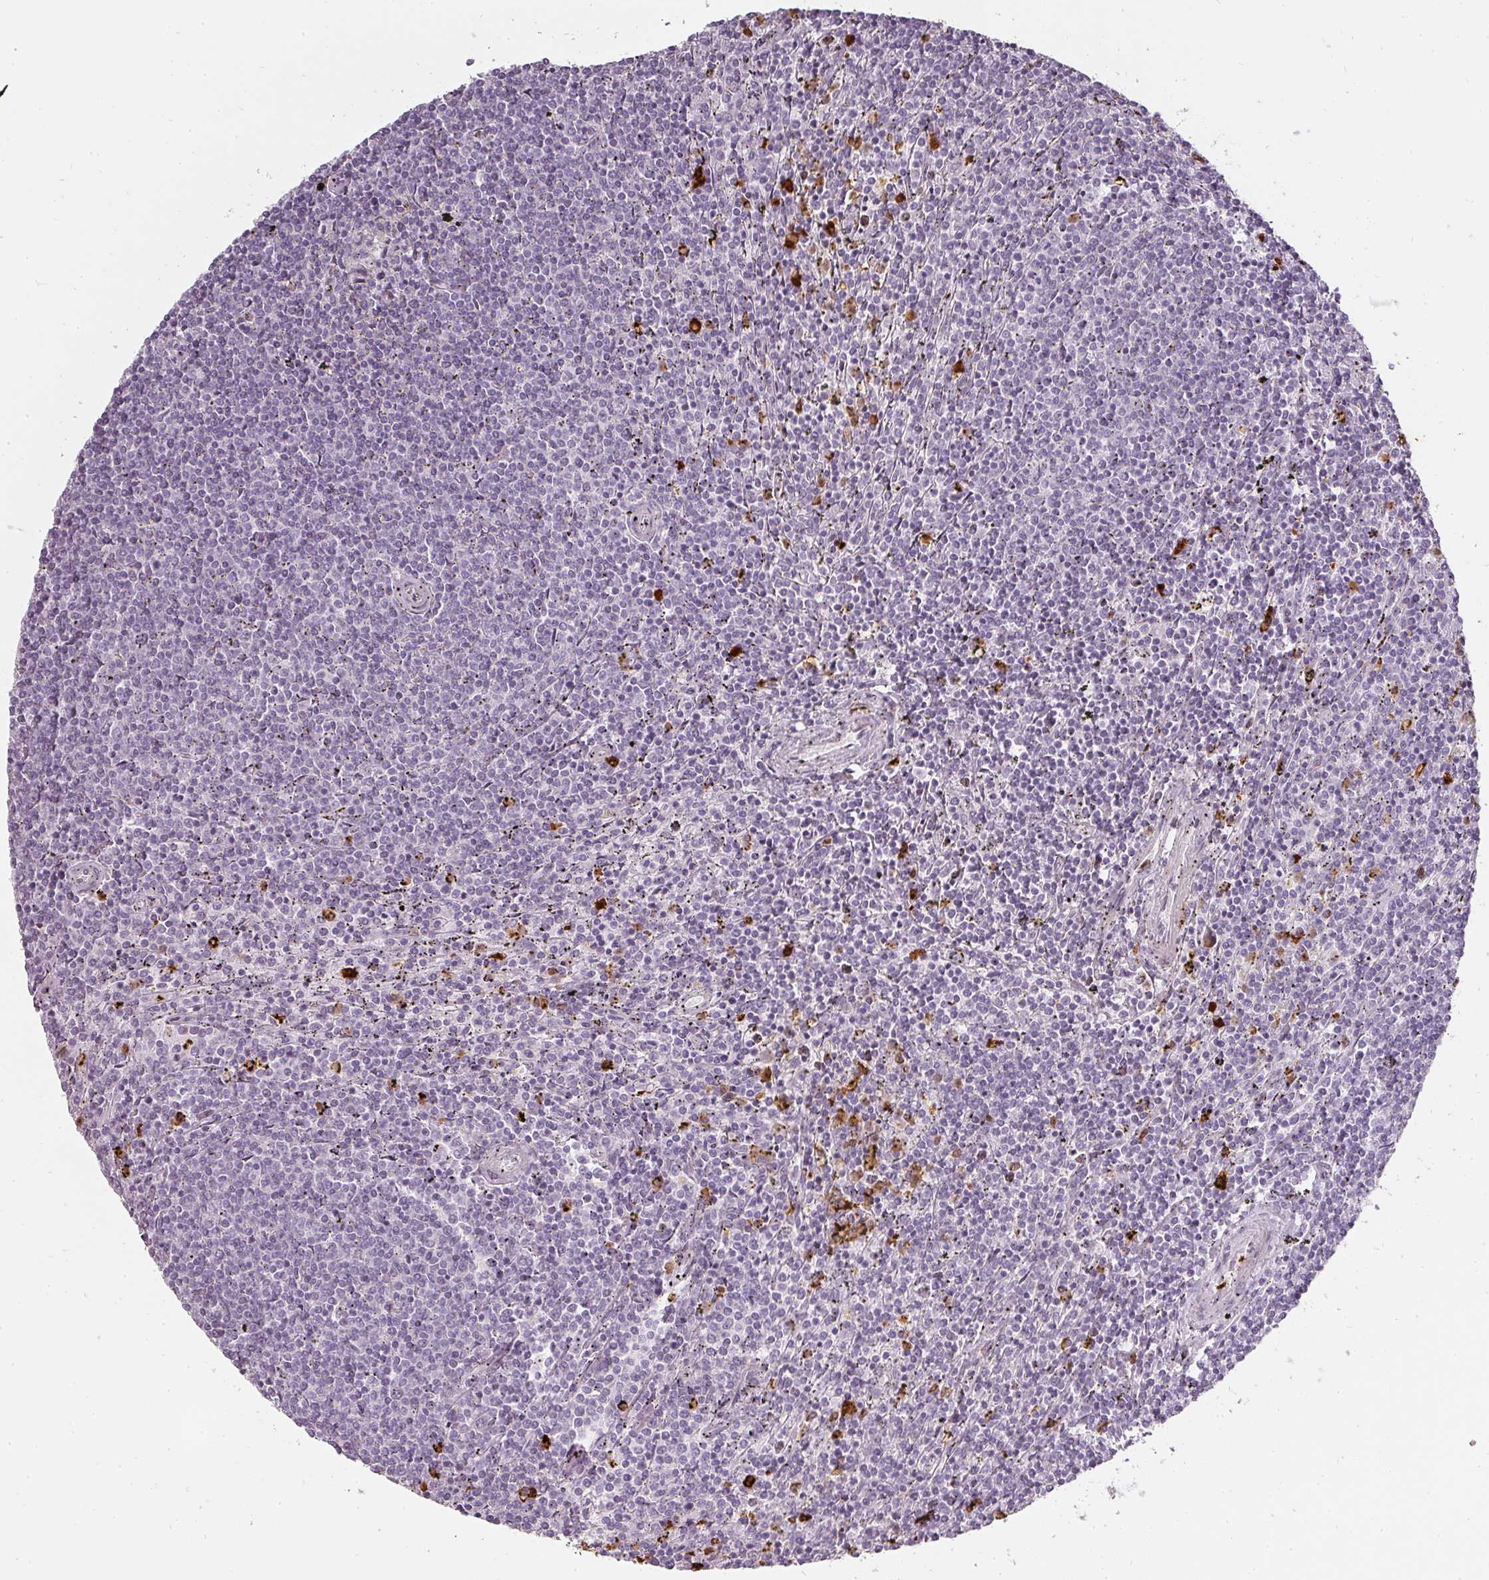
{"staining": {"intensity": "negative", "quantity": "none", "location": "none"}, "tissue": "lymphoma", "cell_type": "Tumor cells", "image_type": "cancer", "snomed": [{"axis": "morphology", "description": "Malignant lymphoma, non-Hodgkin's type, Low grade"}, {"axis": "topography", "description": "Spleen"}], "caption": "Immunohistochemical staining of human low-grade malignant lymphoma, non-Hodgkin's type displays no significant positivity in tumor cells.", "gene": "BIK", "patient": {"sex": "female", "age": 50}}